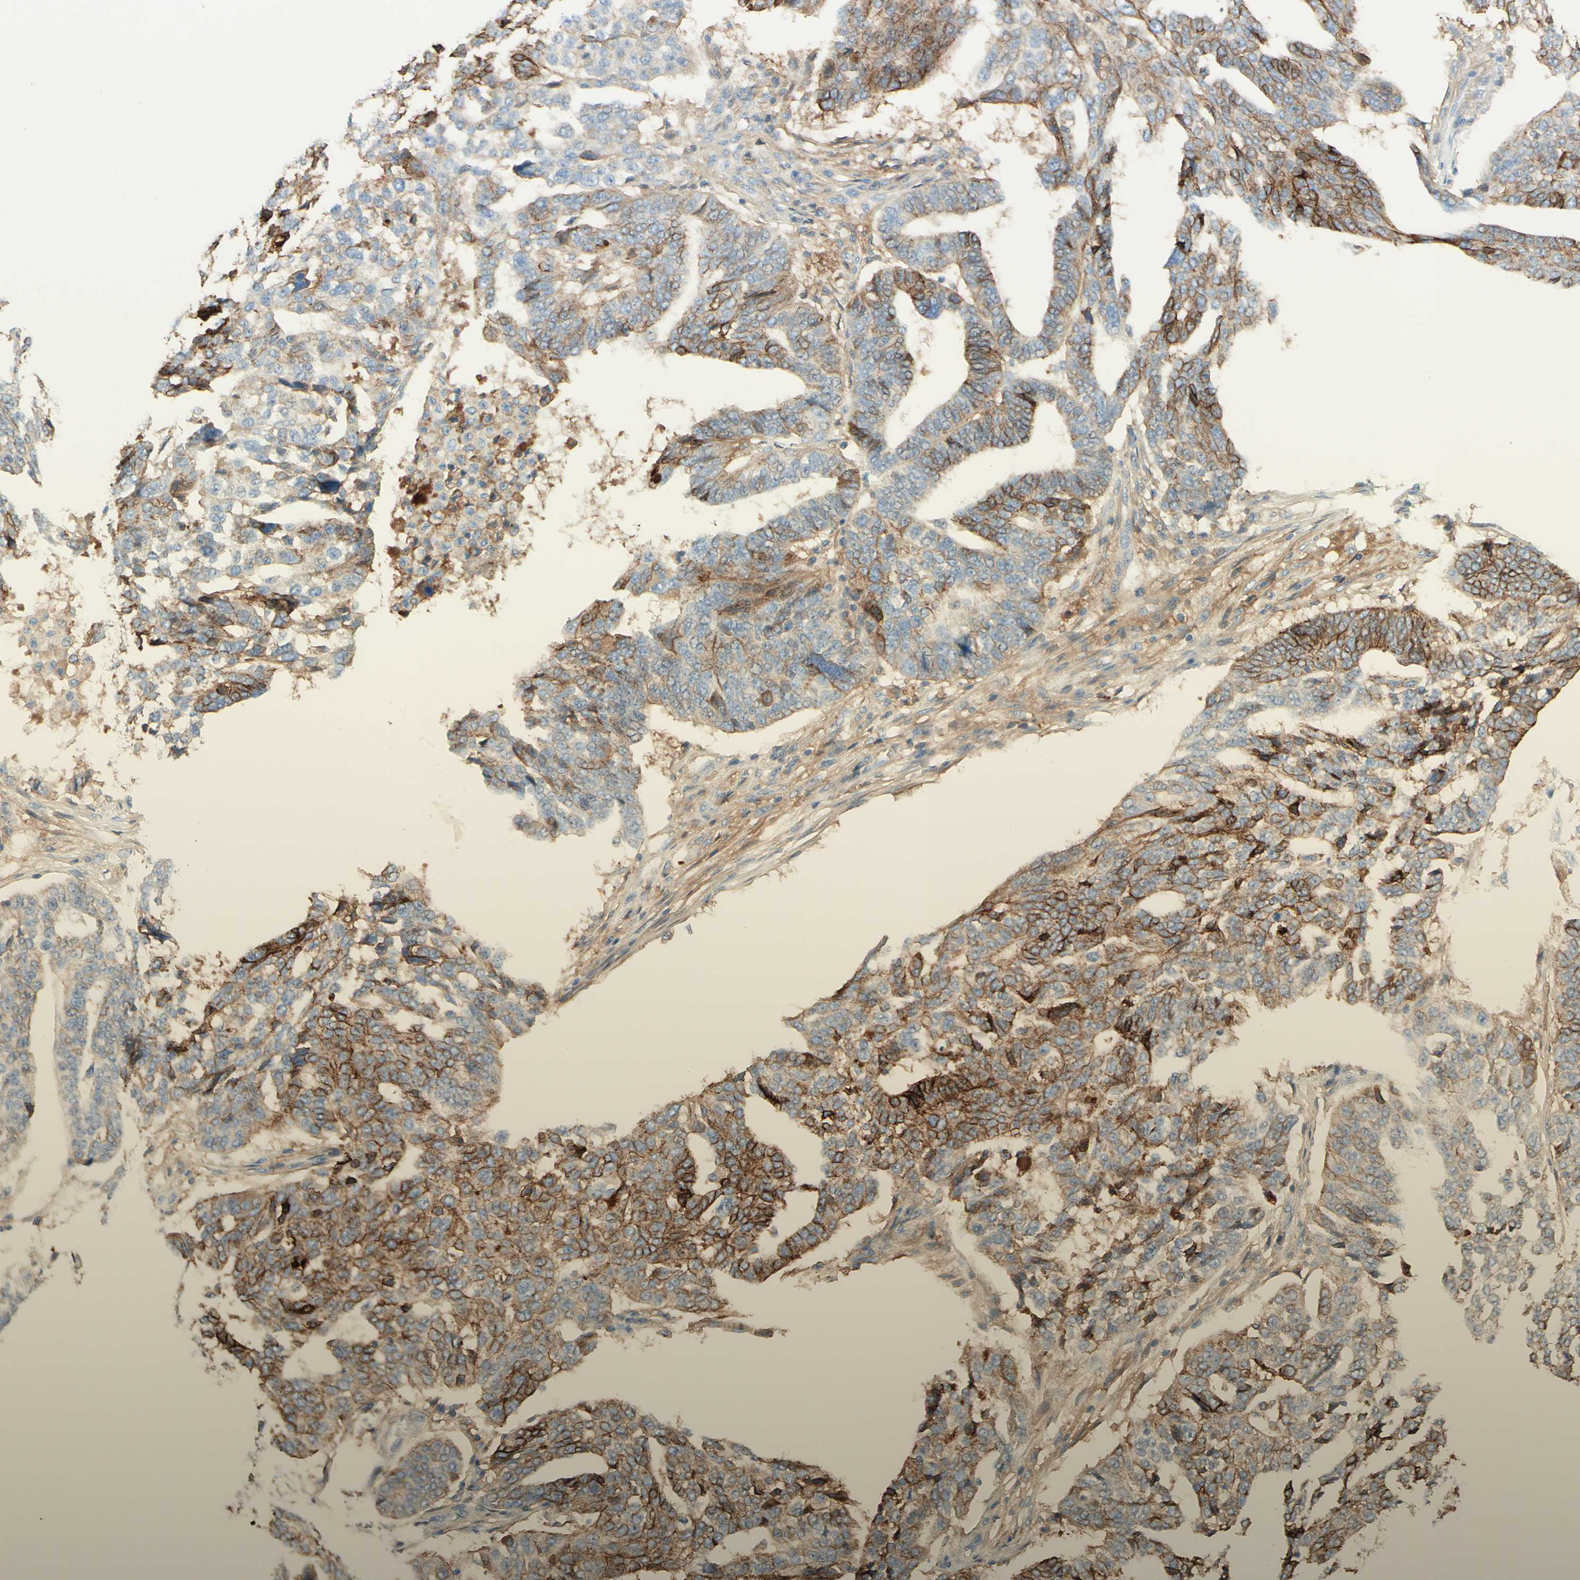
{"staining": {"intensity": "moderate", "quantity": "25%-75%", "location": "cytoplasmic/membranous"}, "tissue": "ovarian cancer", "cell_type": "Tumor cells", "image_type": "cancer", "snomed": [{"axis": "morphology", "description": "Cystadenocarcinoma, serous, NOS"}, {"axis": "topography", "description": "Ovary"}], "caption": "Immunohistochemical staining of human ovarian cancer demonstrates medium levels of moderate cytoplasmic/membranous positivity in about 25%-75% of tumor cells. The protein of interest is shown in brown color, while the nuclei are stained blue.", "gene": "ALCAM", "patient": {"sex": "female", "age": 59}}